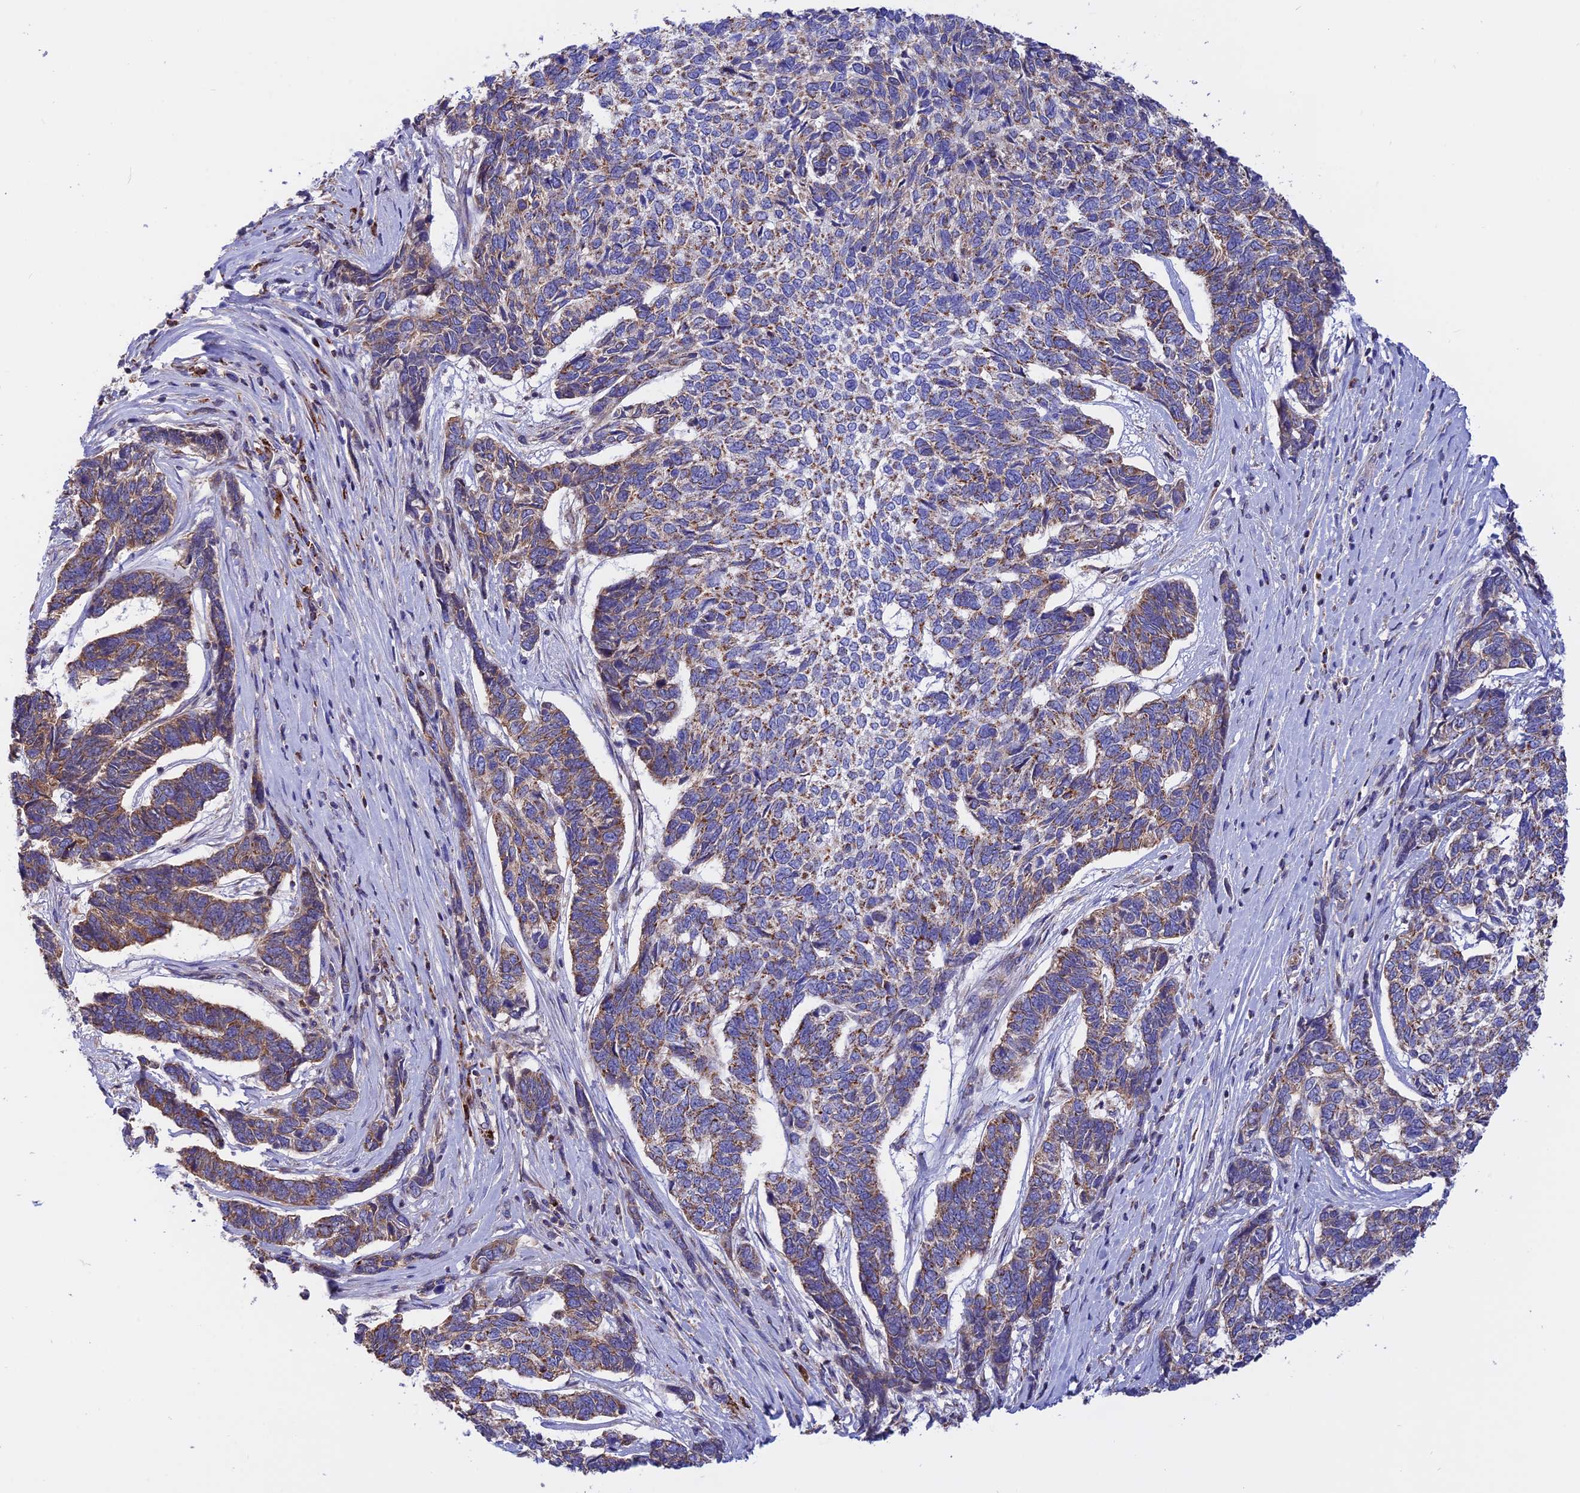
{"staining": {"intensity": "moderate", "quantity": ">75%", "location": "cytoplasmic/membranous"}, "tissue": "skin cancer", "cell_type": "Tumor cells", "image_type": "cancer", "snomed": [{"axis": "morphology", "description": "Basal cell carcinoma"}, {"axis": "topography", "description": "Skin"}], "caption": "Protein expression analysis of human basal cell carcinoma (skin) reveals moderate cytoplasmic/membranous expression in approximately >75% of tumor cells. The staining was performed using DAB (3,3'-diaminobenzidine) to visualize the protein expression in brown, while the nuclei were stained in blue with hematoxylin (Magnification: 20x).", "gene": "GCDH", "patient": {"sex": "female", "age": 65}}